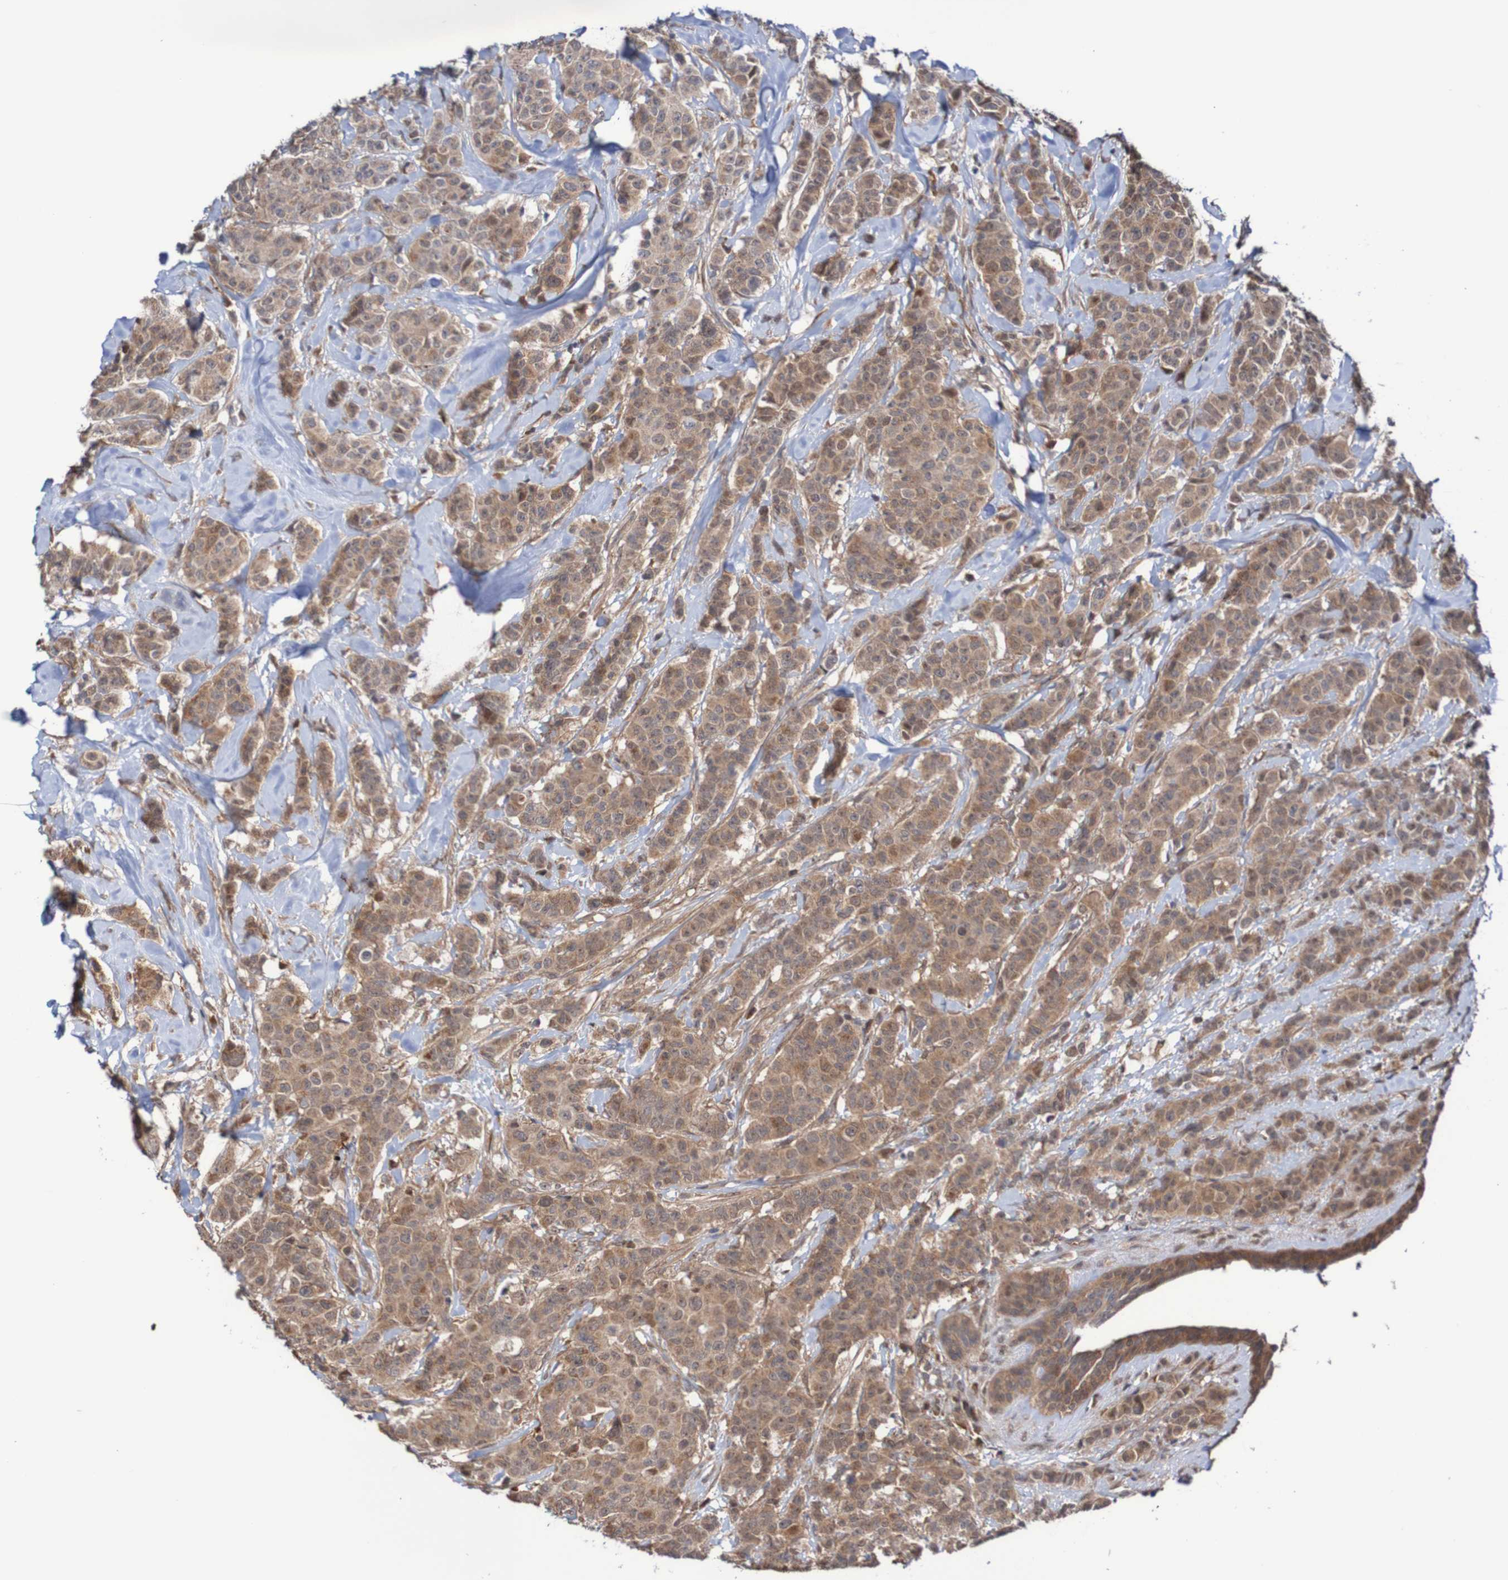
{"staining": {"intensity": "moderate", "quantity": ">75%", "location": "cytoplasmic/membranous"}, "tissue": "breast cancer", "cell_type": "Tumor cells", "image_type": "cancer", "snomed": [{"axis": "morphology", "description": "Normal tissue, NOS"}, {"axis": "morphology", "description": "Duct carcinoma"}, {"axis": "topography", "description": "Breast"}], "caption": "DAB immunohistochemical staining of breast cancer (intraductal carcinoma) exhibits moderate cytoplasmic/membranous protein staining in approximately >75% of tumor cells. (DAB (3,3'-diaminobenzidine) IHC, brown staining for protein, blue staining for nuclei).", "gene": "PHPT1", "patient": {"sex": "female", "age": 40}}